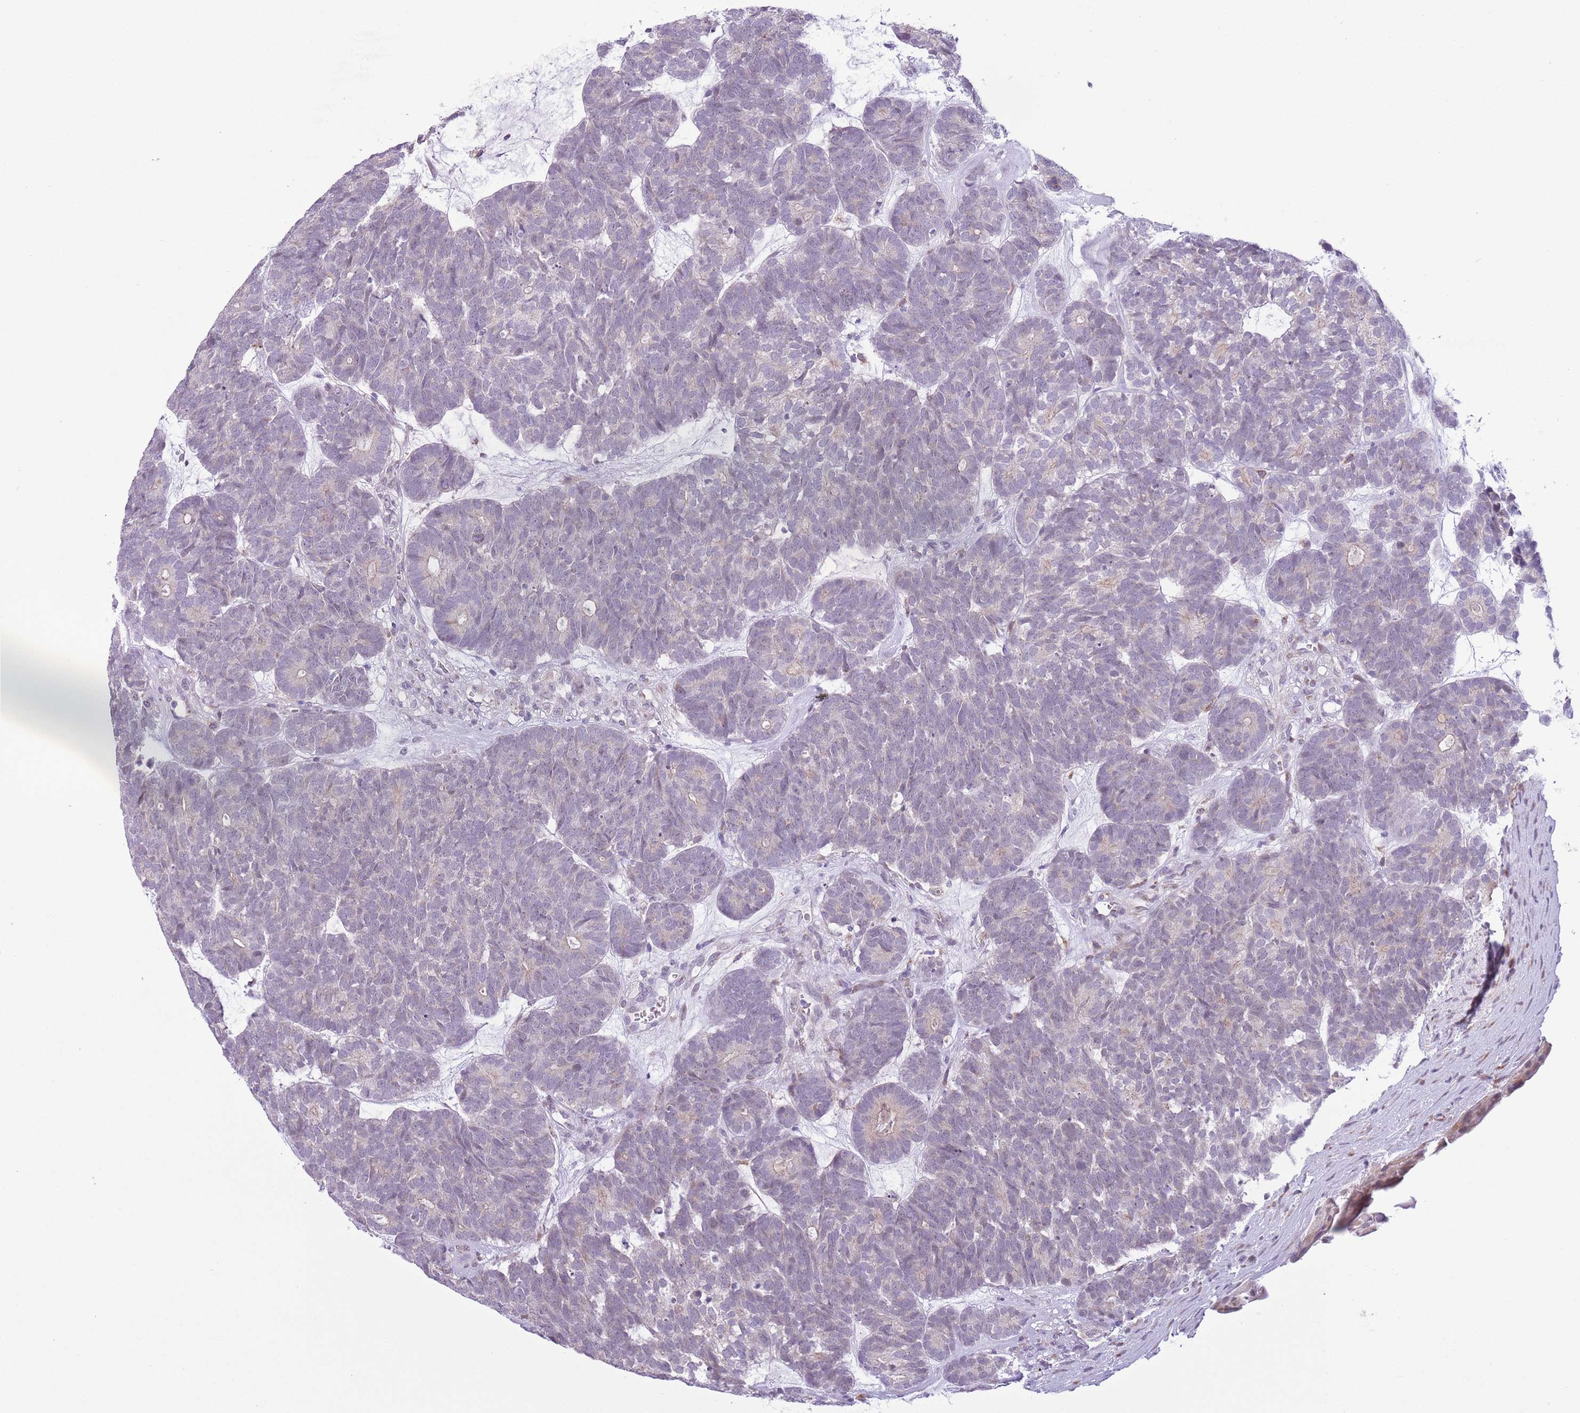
{"staining": {"intensity": "negative", "quantity": "none", "location": "none"}, "tissue": "head and neck cancer", "cell_type": "Tumor cells", "image_type": "cancer", "snomed": [{"axis": "morphology", "description": "Adenocarcinoma, NOS"}, {"axis": "topography", "description": "Head-Neck"}], "caption": "Tumor cells show no significant protein expression in head and neck adenocarcinoma. Nuclei are stained in blue.", "gene": "ZNF576", "patient": {"sex": "female", "age": 81}}